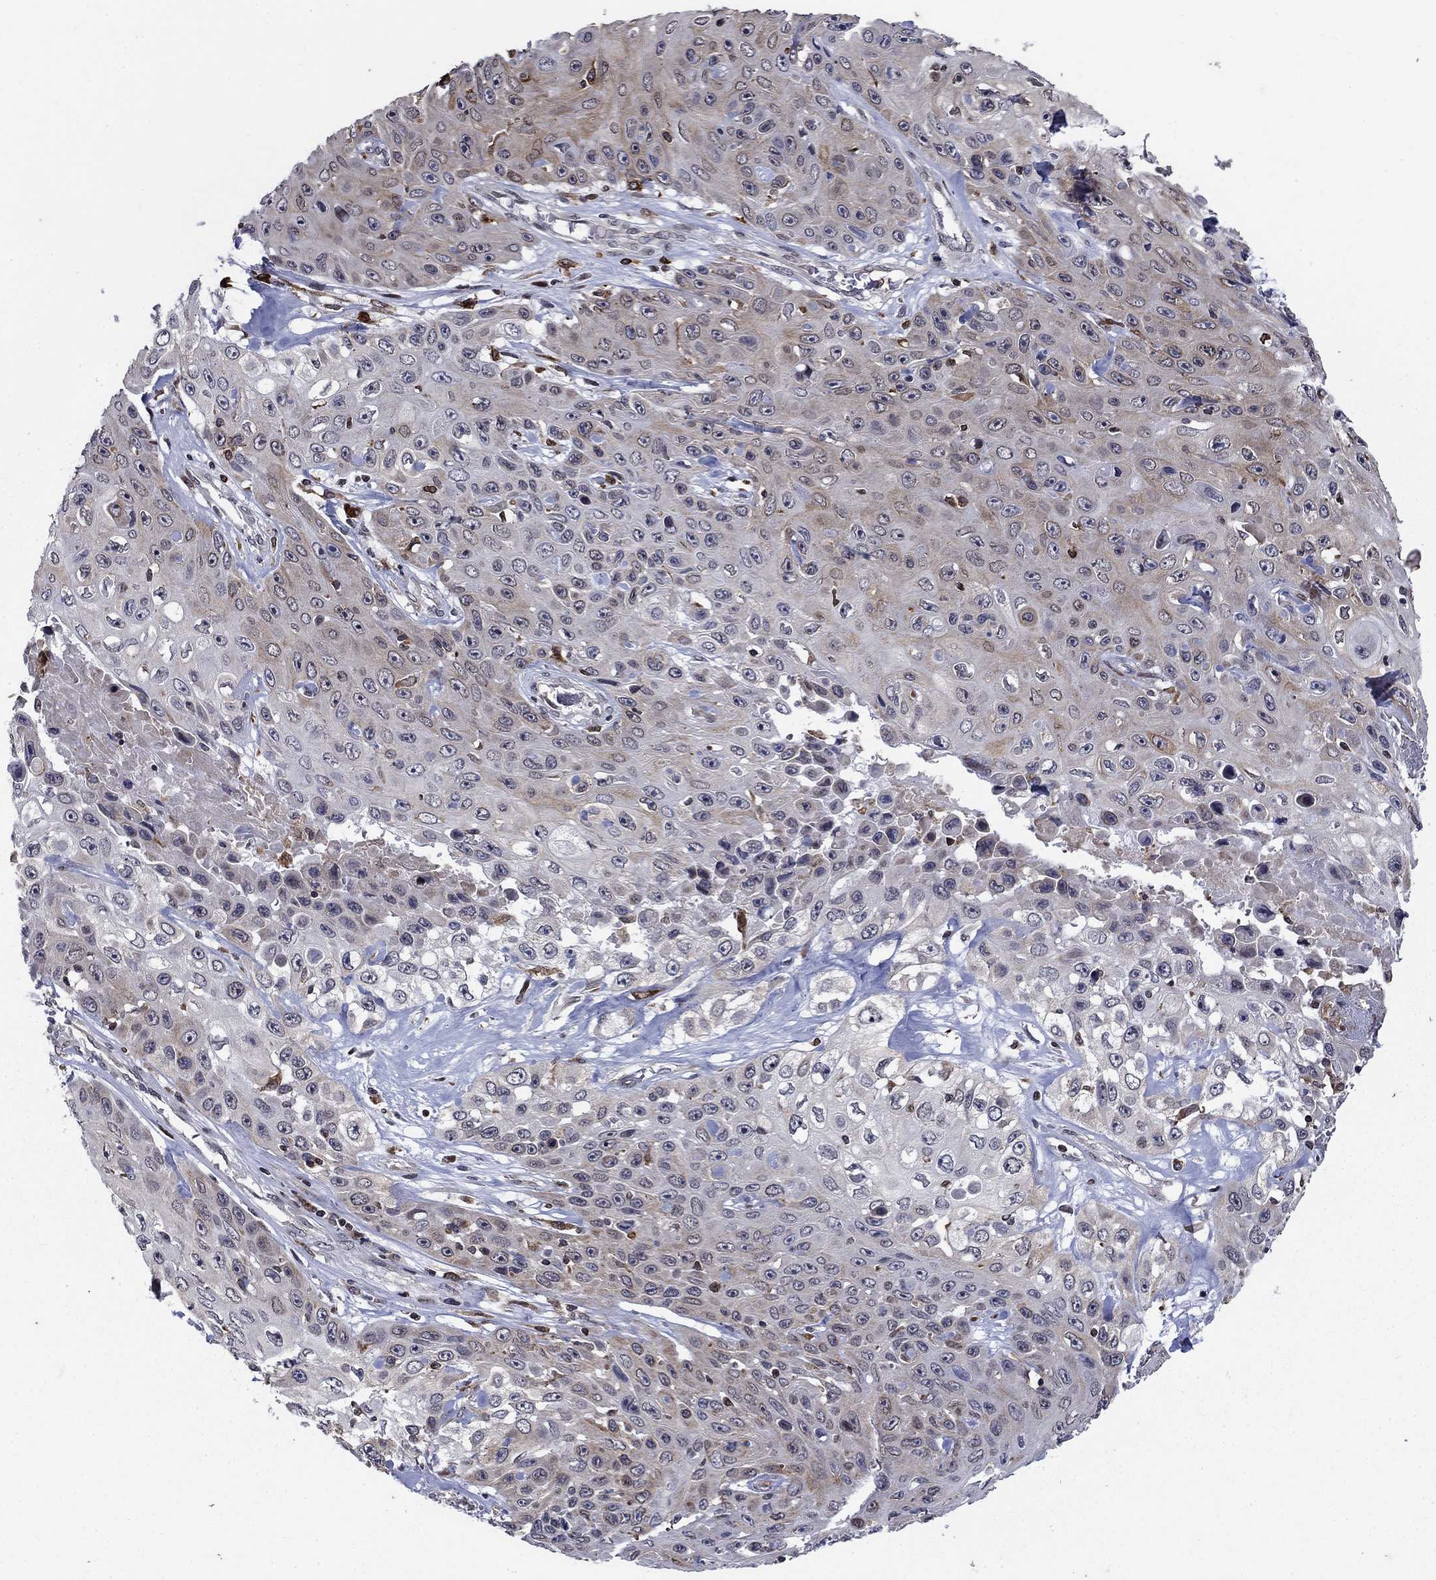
{"staining": {"intensity": "strong", "quantity": "<25%", "location": "cytoplasmic/membranous"}, "tissue": "skin cancer", "cell_type": "Tumor cells", "image_type": "cancer", "snomed": [{"axis": "morphology", "description": "Squamous cell carcinoma, NOS"}, {"axis": "topography", "description": "Skin"}], "caption": "Tumor cells show strong cytoplasmic/membranous expression in approximately <25% of cells in skin cancer. The staining was performed using DAB (3,3'-diaminobenzidine) to visualize the protein expression in brown, while the nuclei were stained in blue with hematoxylin (Magnification: 20x).", "gene": "DHRS7", "patient": {"sex": "male", "age": 82}}